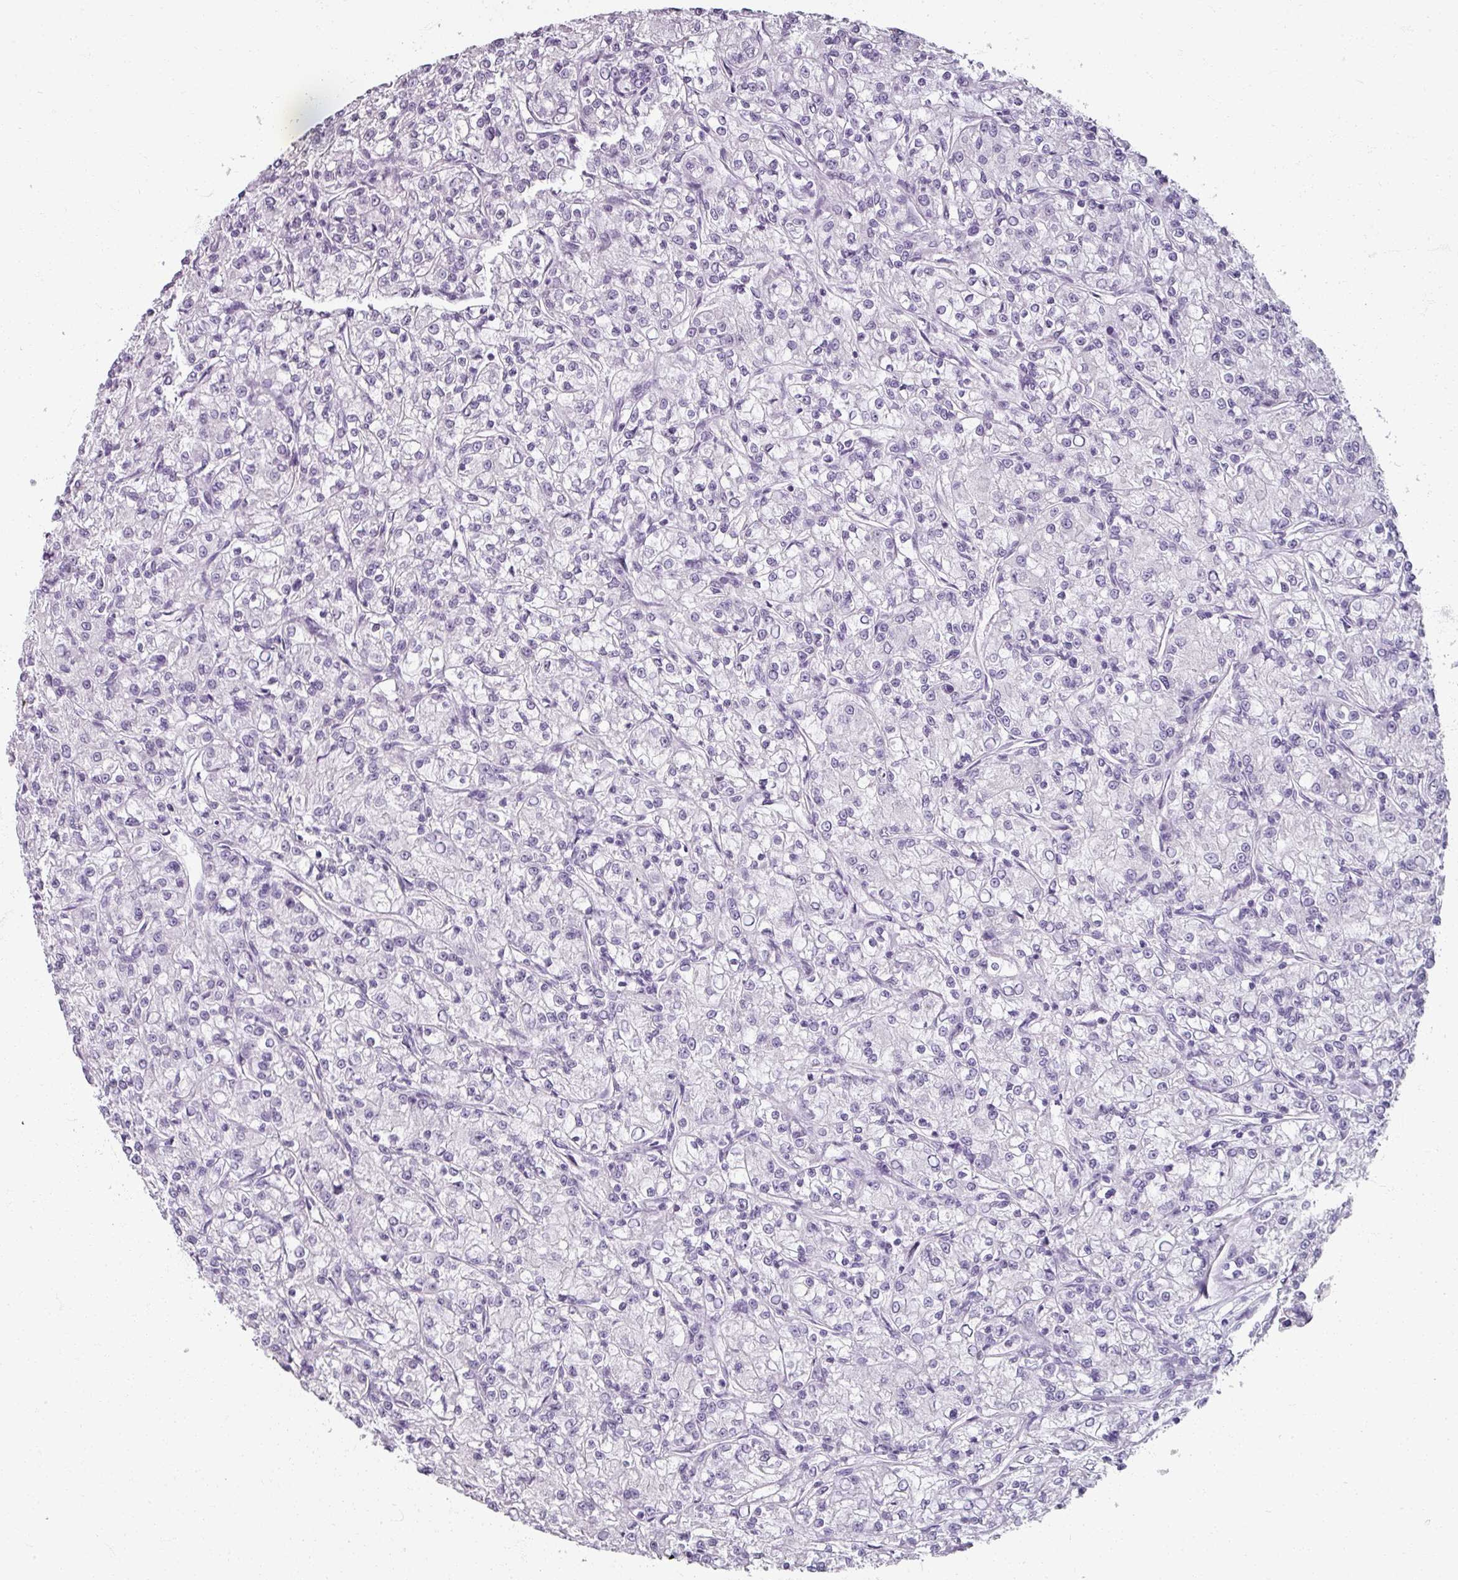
{"staining": {"intensity": "negative", "quantity": "none", "location": "none"}, "tissue": "renal cancer", "cell_type": "Tumor cells", "image_type": "cancer", "snomed": [{"axis": "morphology", "description": "Adenocarcinoma, NOS"}, {"axis": "topography", "description": "Kidney"}], "caption": "Immunohistochemistry image of neoplastic tissue: human renal cancer stained with DAB shows no significant protein expression in tumor cells.", "gene": "REG3G", "patient": {"sex": "female", "age": 59}}